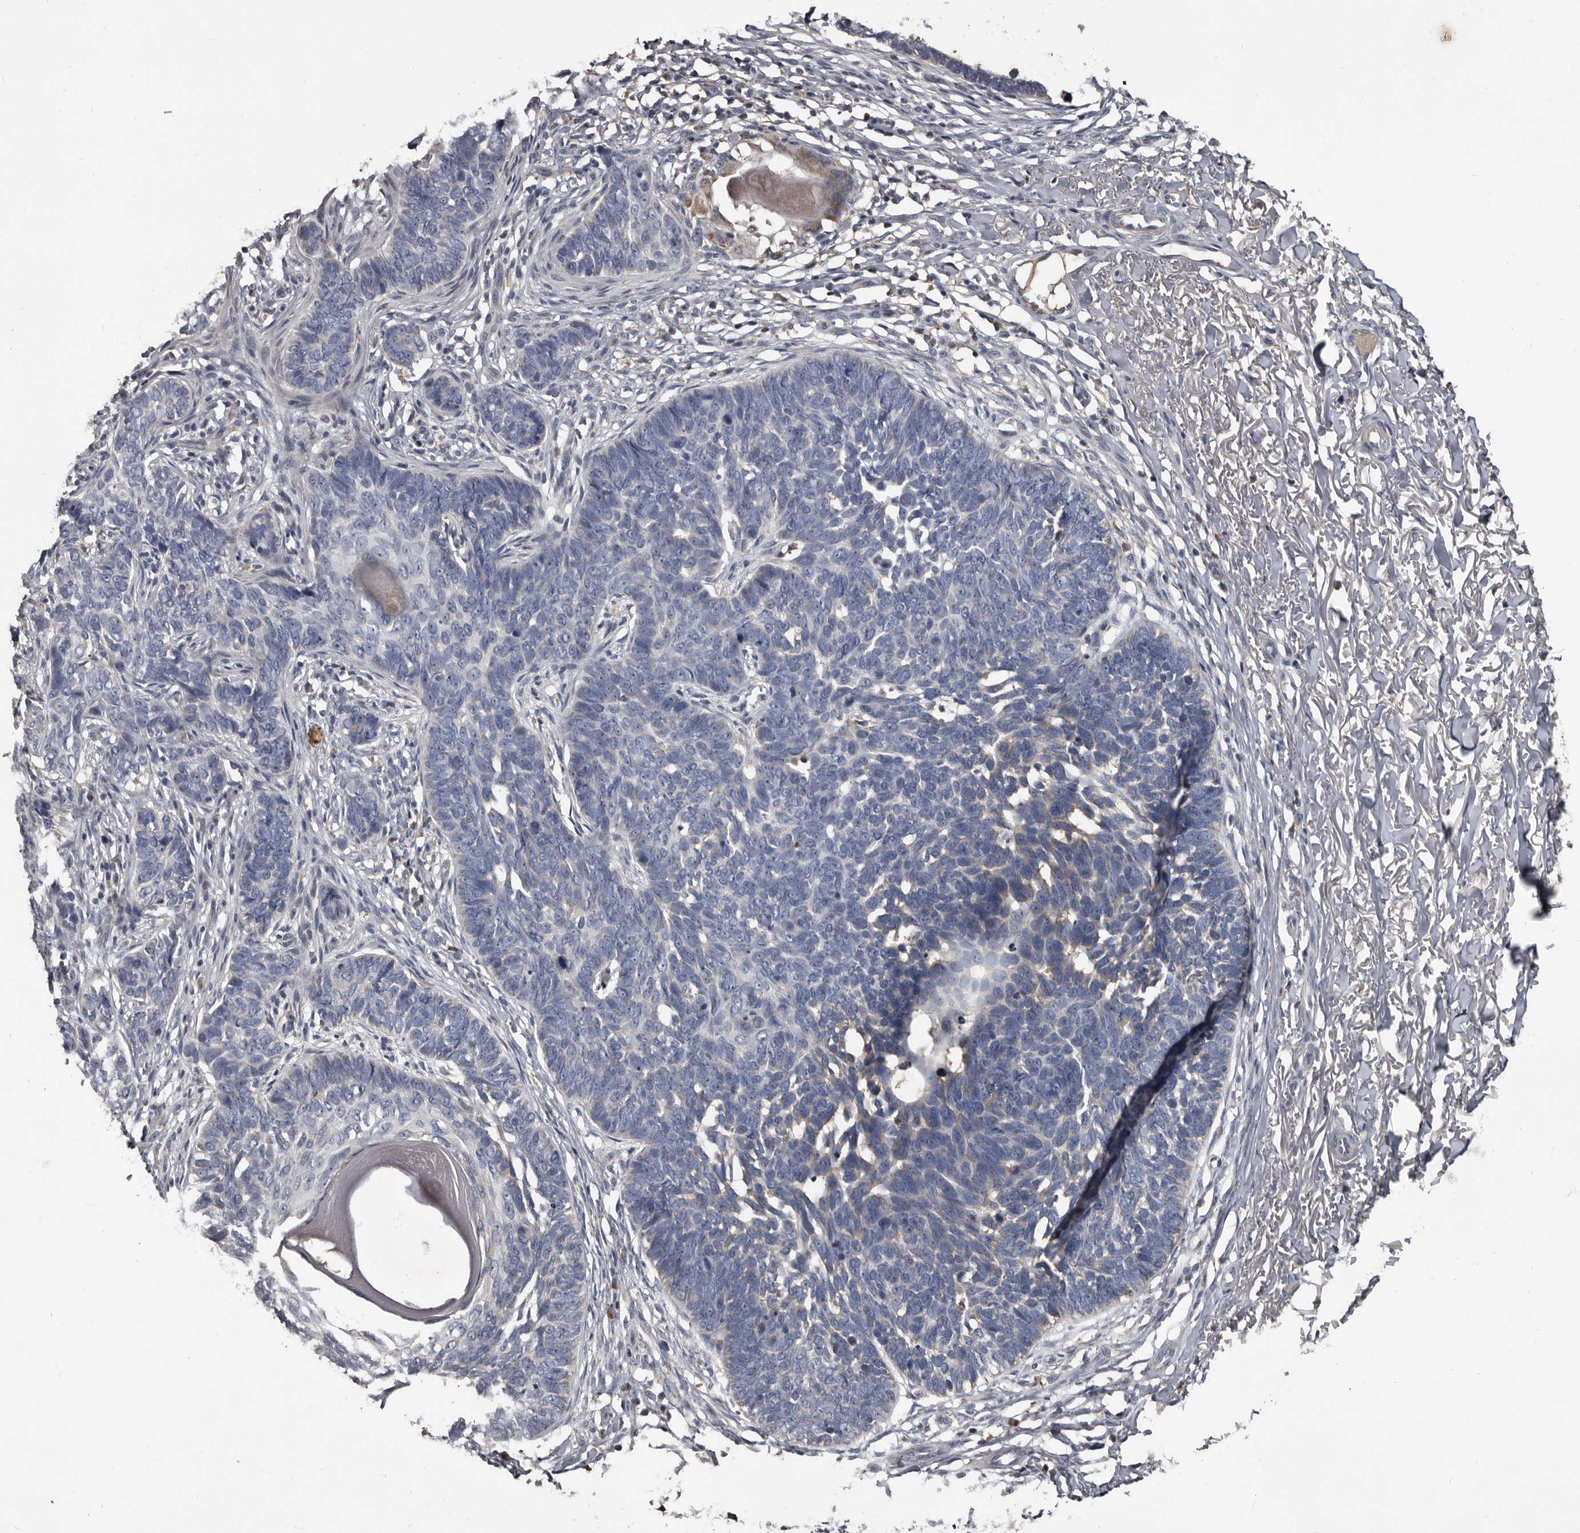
{"staining": {"intensity": "negative", "quantity": "none", "location": "none"}, "tissue": "skin cancer", "cell_type": "Tumor cells", "image_type": "cancer", "snomed": [{"axis": "morphology", "description": "Normal tissue, NOS"}, {"axis": "morphology", "description": "Basal cell carcinoma"}, {"axis": "topography", "description": "Skin"}], "caption": "Tumor cells show no significant protein positivity in skin cancer (basal cell carcinoma).", "gene": "GREB1", "patient": {"sex": "male", "age": 77}}